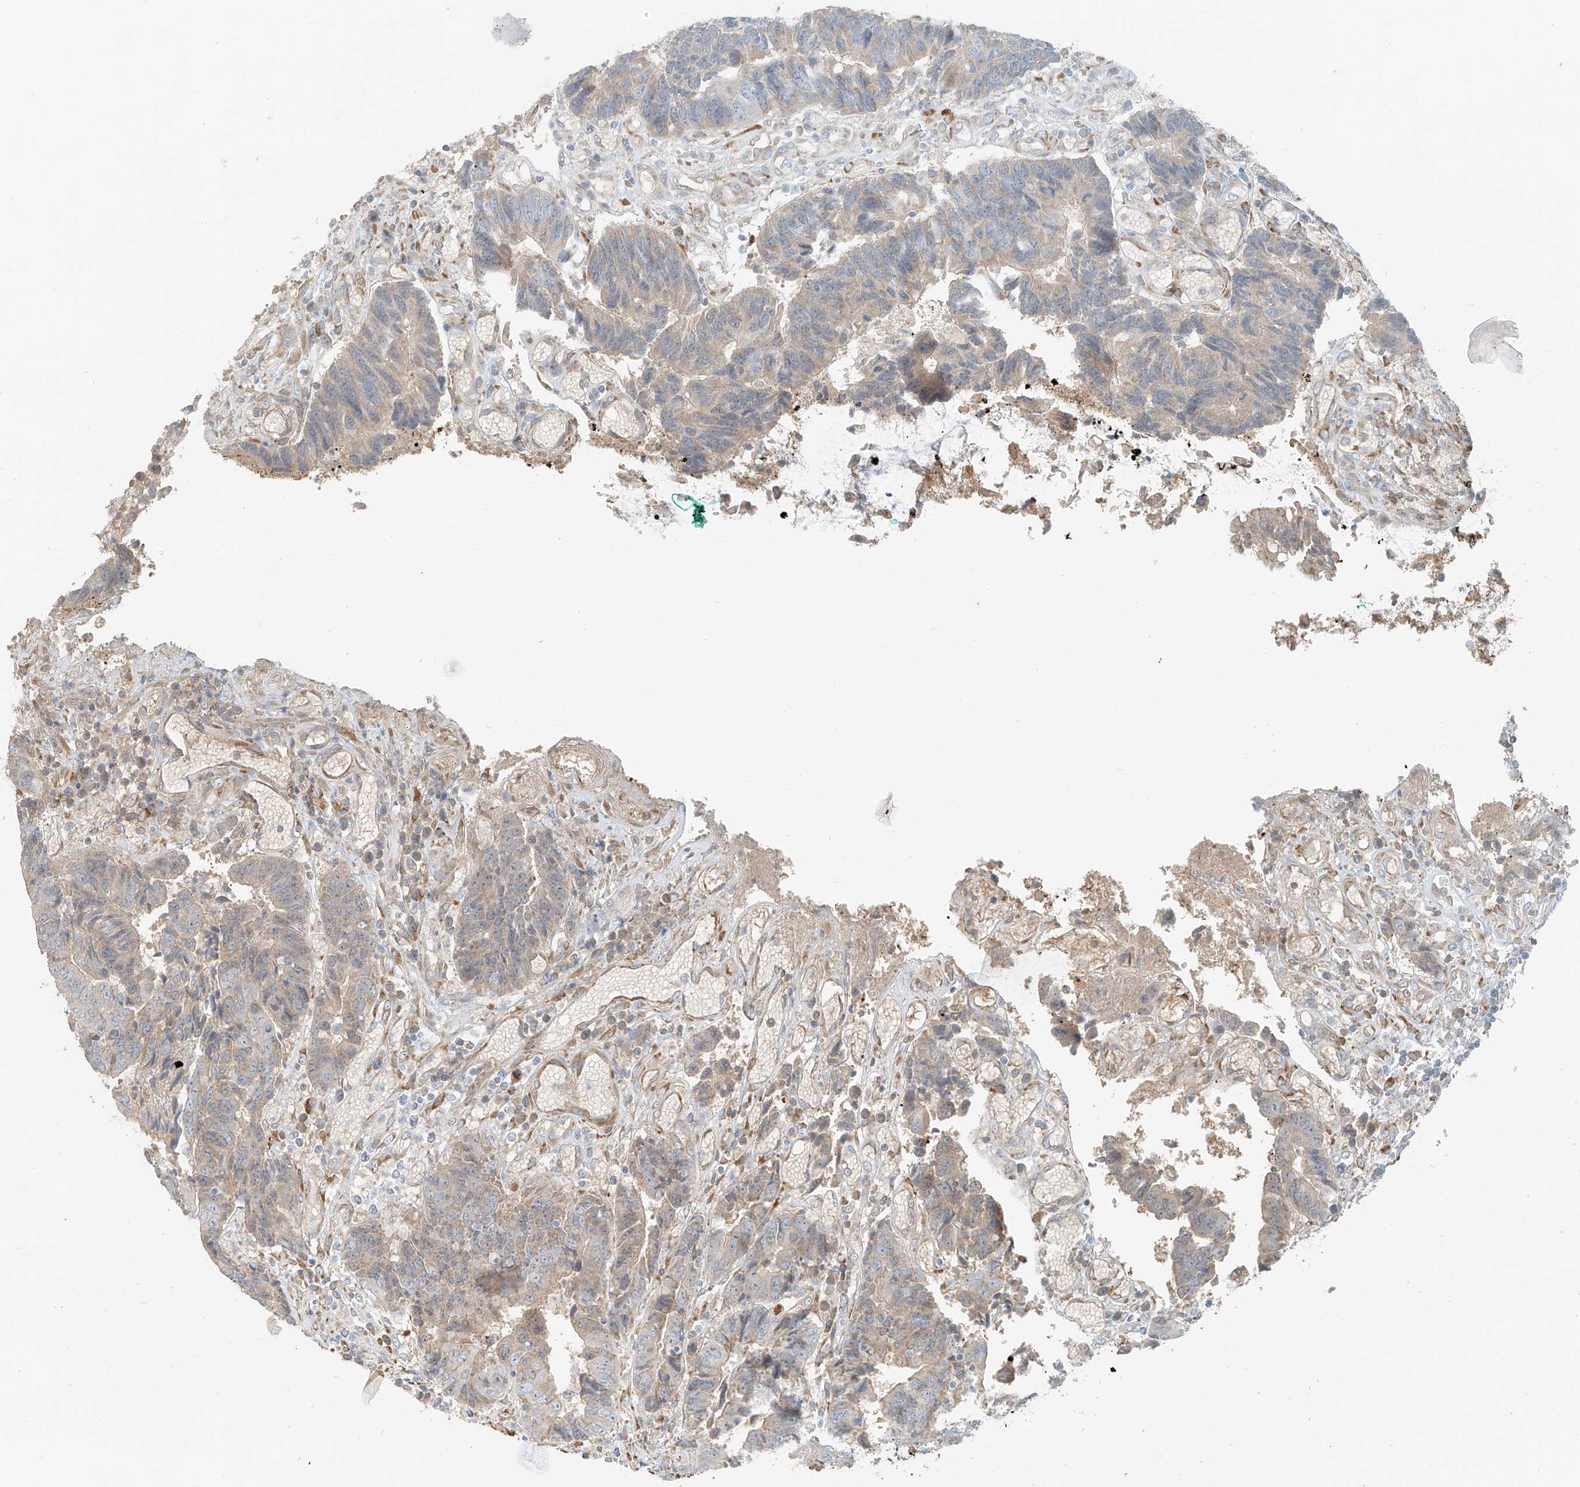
{"staining": {"intensity": "weak", "quantity": "<25%", "location": "cytoplasmic/membranous"}, "tissue": "colorectal cancer", "cell_type": "Tumor cells", "image_type": "cancer", "snomed": [{"axis": "morphology", "description": "Adenocarcinoma, NOS"}, {"axis": "topography", "description": "Rectum"}], "caption": "This photomicrograph is of colorectal adenocarcinoma stained with immunohistochemistry (IHC) to label a protein in brown with the nuclei are counter-stained blue. There is no staining in tumor cells.", "gene": "FSTL1", "patient": {"sex": "male", "age": 84}}